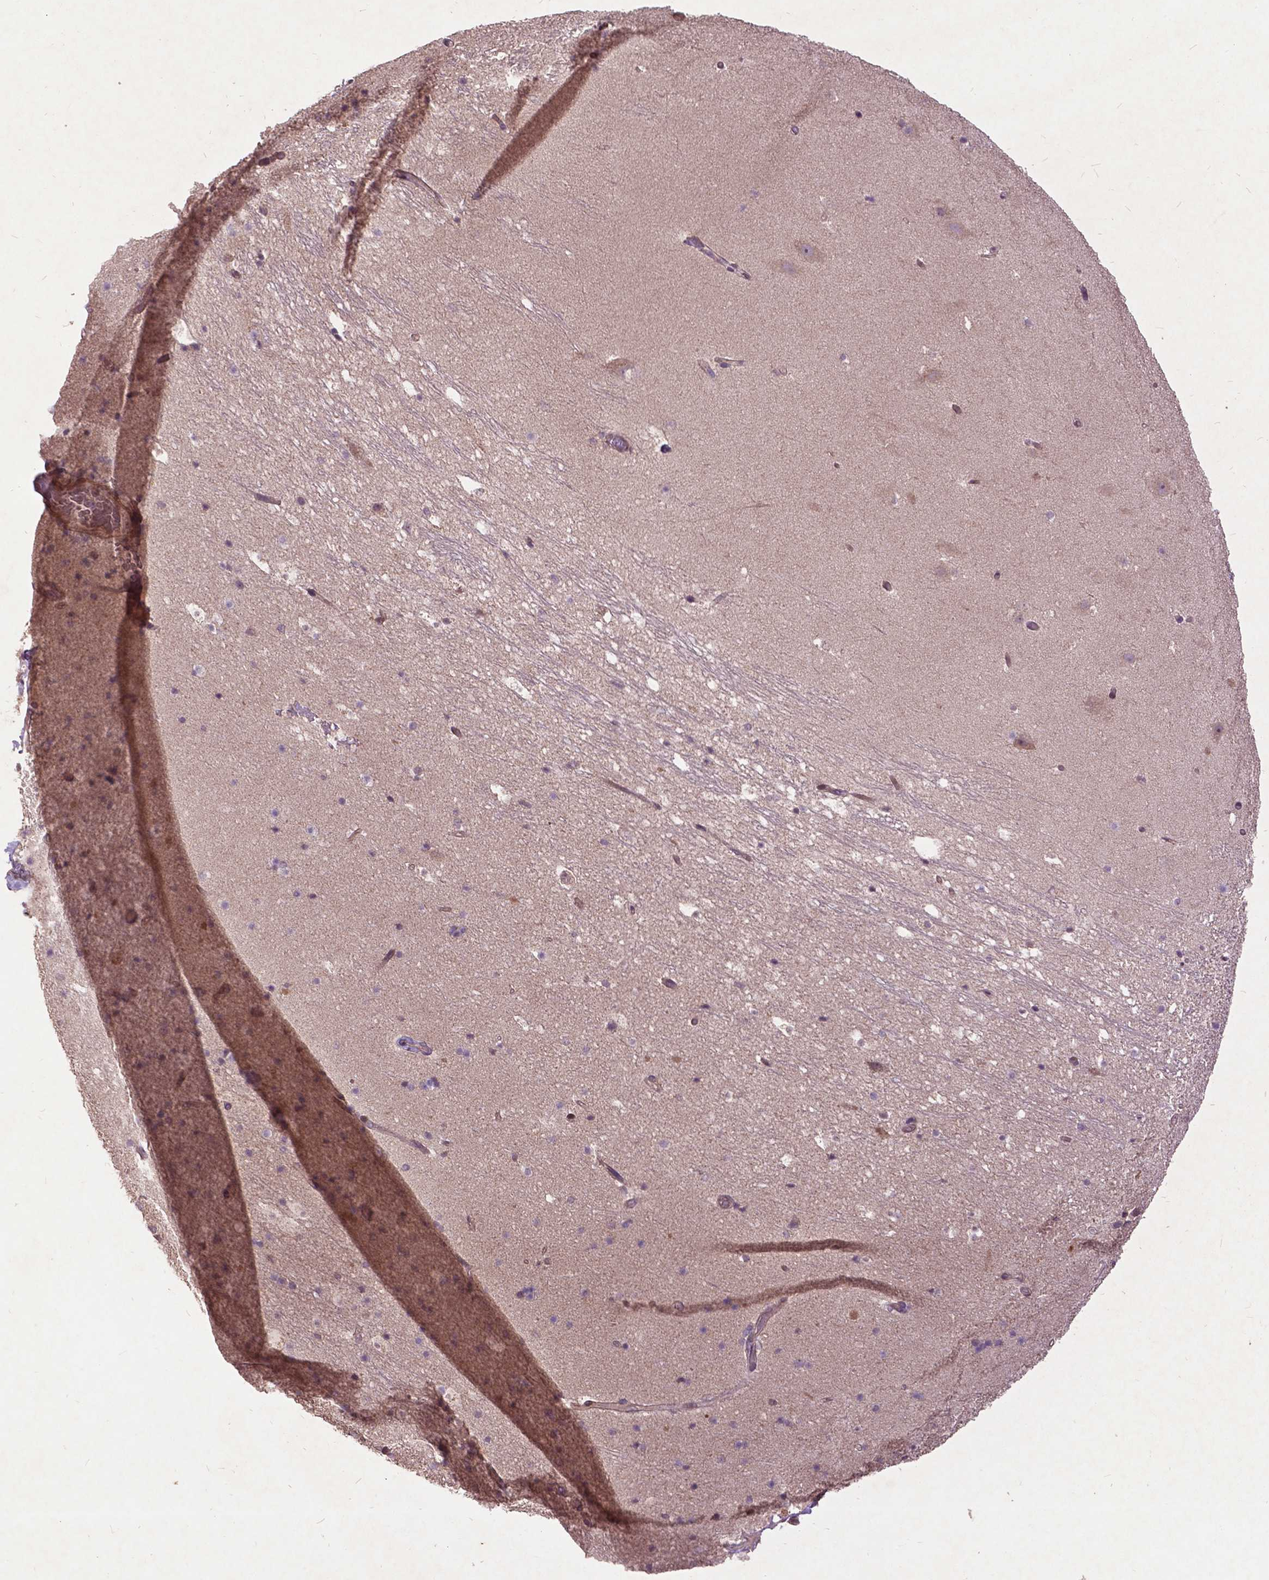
{"staining": {"intensity": "negative", "quantity": "none", "location": "none"}, "tissue": "hippocampus", "cell_type": "Glial cells", "image_type": "normal", "snomed": [{"axis": "morphology", "description": "Normal tissue, NOS"}, {"axis": "topography", "description": "Hippocampus"}], "caption": "IHC image of benign hippocampus: hippocampus stained with DAB (3,3'-diaminobenzidine) shows no significant protein staining in glial cells.", "gene": "AP1S3", "patient": {"sex": "male", "age": 26}}